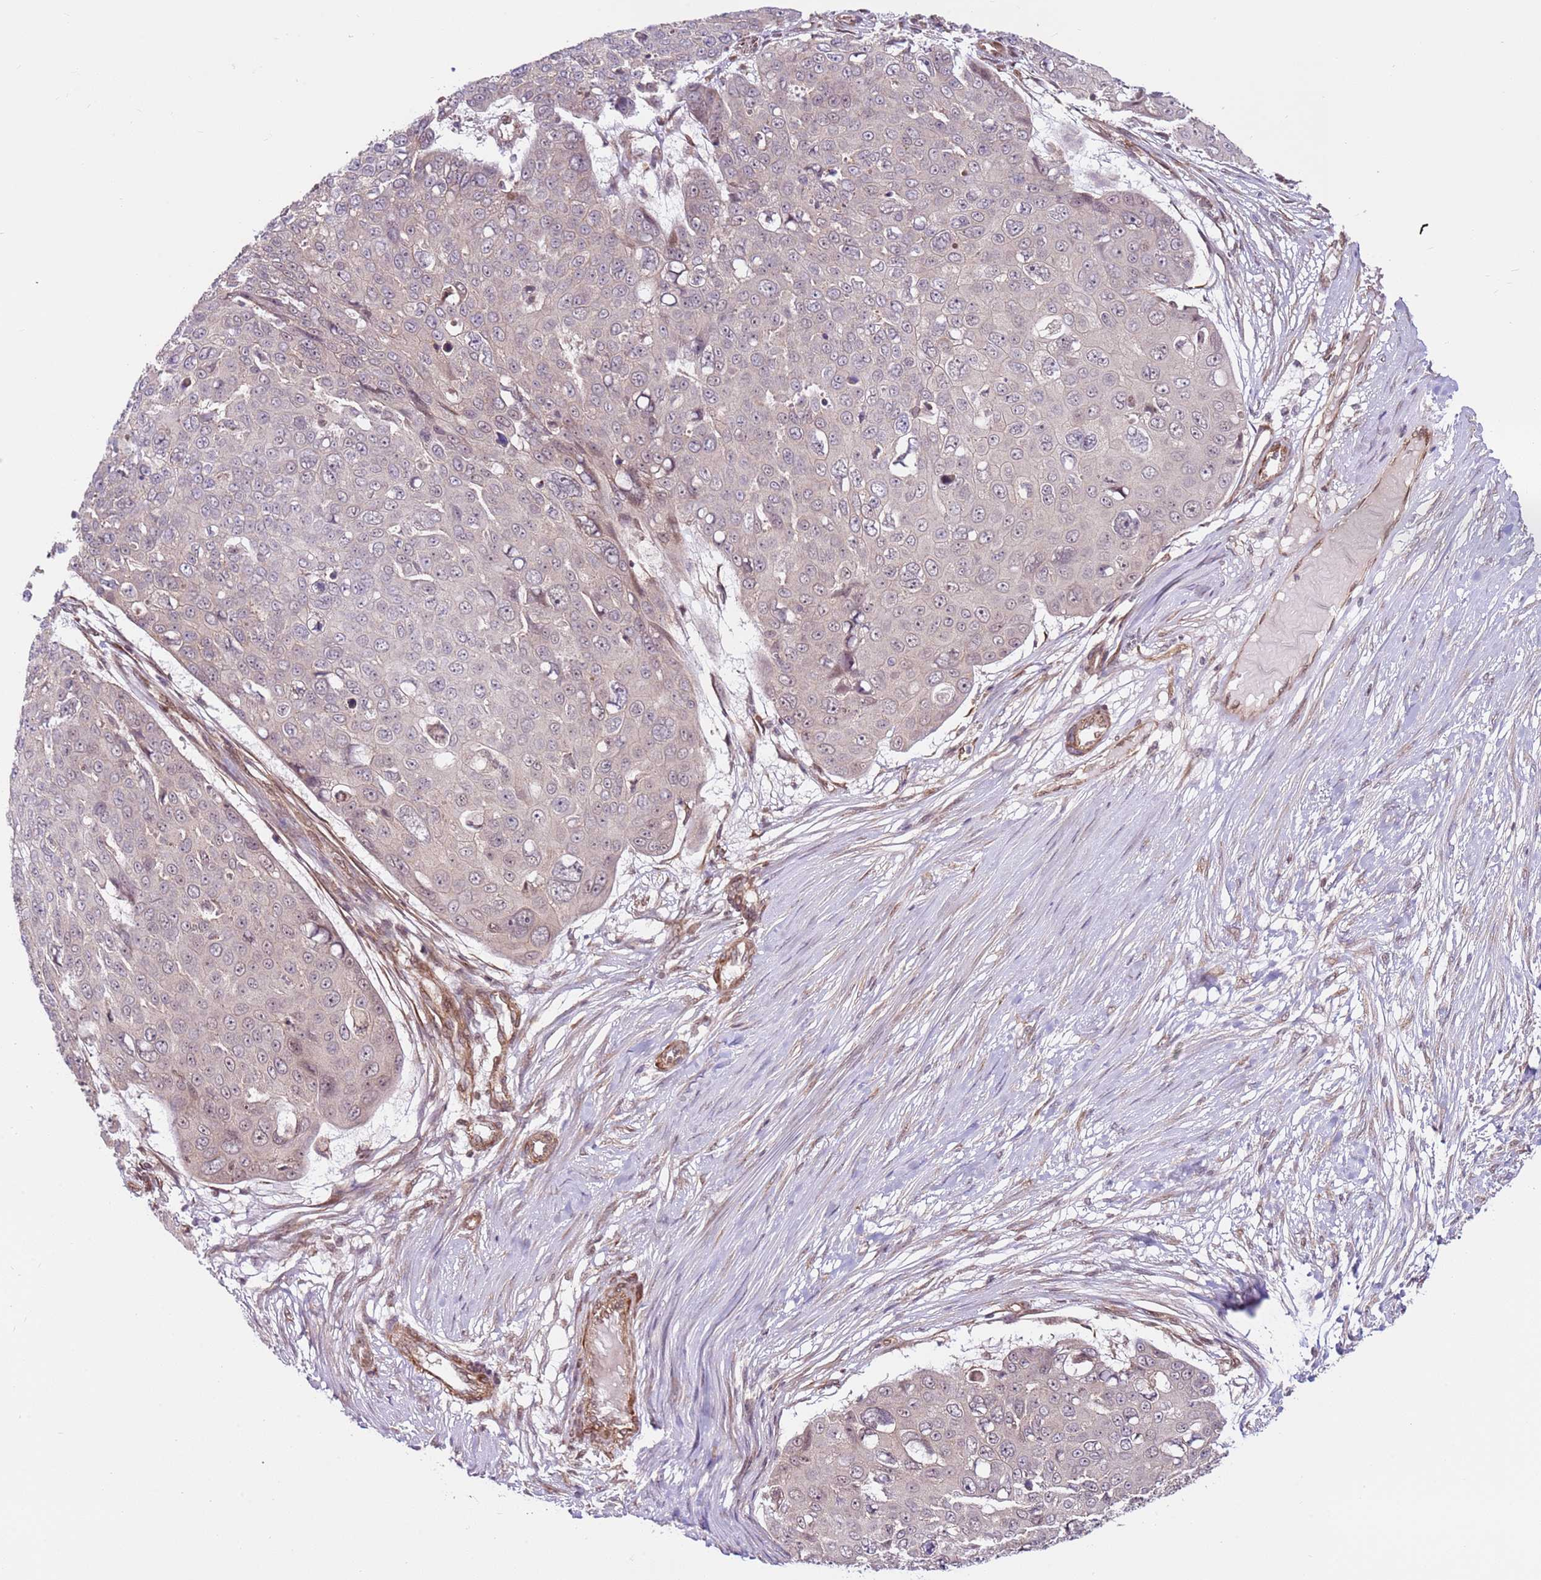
{"staining": {"intensity": "negative", "quantity": "none", "location": "none"}, "tissue": "skin cancer", "cell_type": "Tumor cells", "image_type": "cancer", "snomed": [{"axis": "morphology", "description": "Squamous cell carcinoma, NOS"}, {"axis": "topography", "description": "Skin"}], "caption": "The histopathology image exhibits no staining of tumor cells in skin cancer (squamous cell carcinoma).", "gene": "DCAF4", "patient": {"sex": "male", "age": 71}}